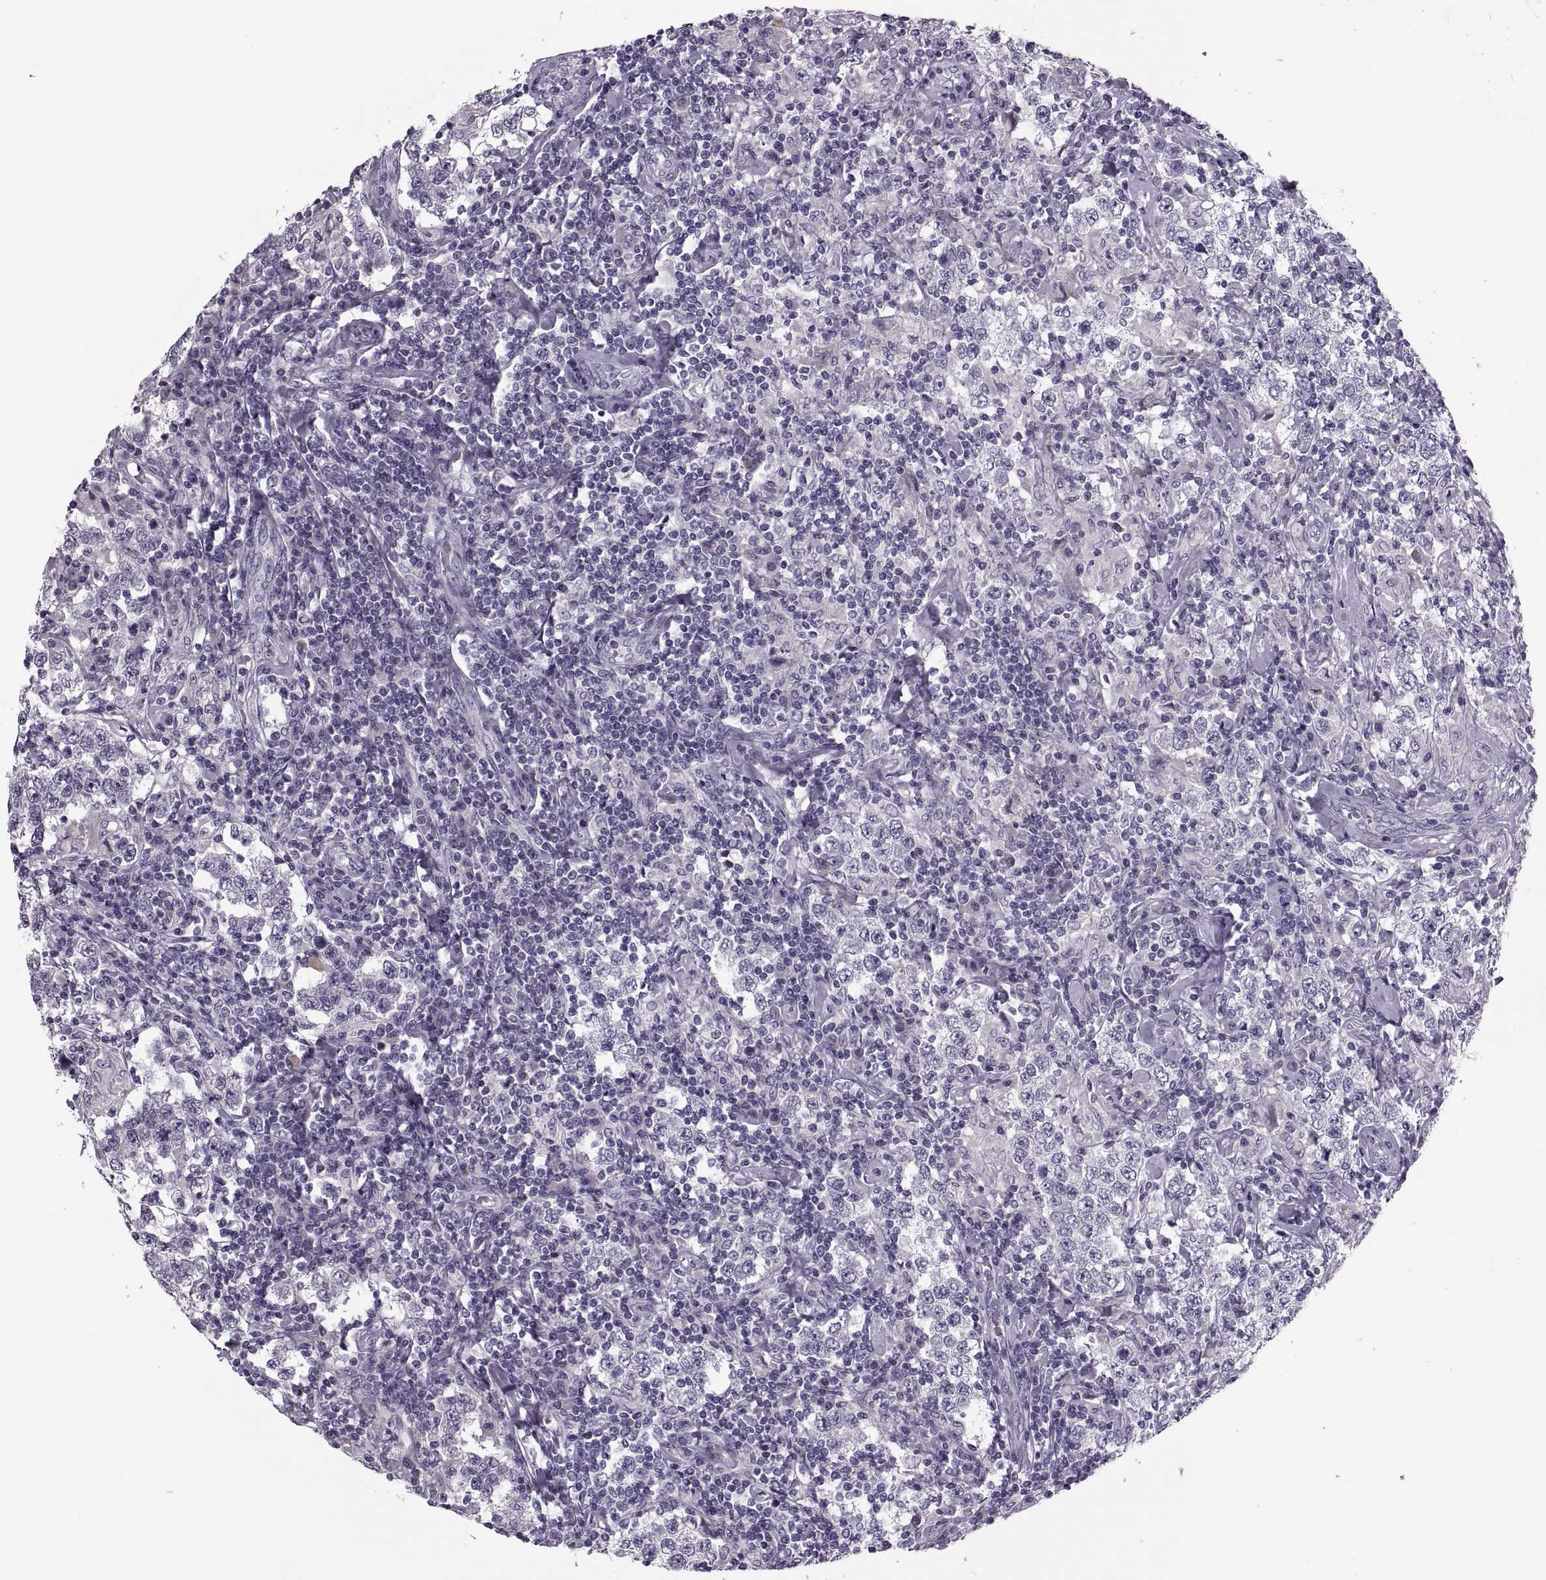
{"staining": {"intensity": "negative", "quantity": "none", "location": "none"}, "tissue": "testis cancer", "cell_type": "Tumor cells", "image_type": "cancer", "snomed": [{"axis": "morphology", "description": "Seminoma, NOS"}, {"axis": "morphology", "description": "Carcinoma, Embryonal, NOS"}, {"axis": "topography", "description": "Testis"}], "caption": "Immunohistochemical staining of human testis cancer reveals no significant expression in tumor cells.", "gene": "PRSS54", "patient": {"sex": "male", "age": 41}}